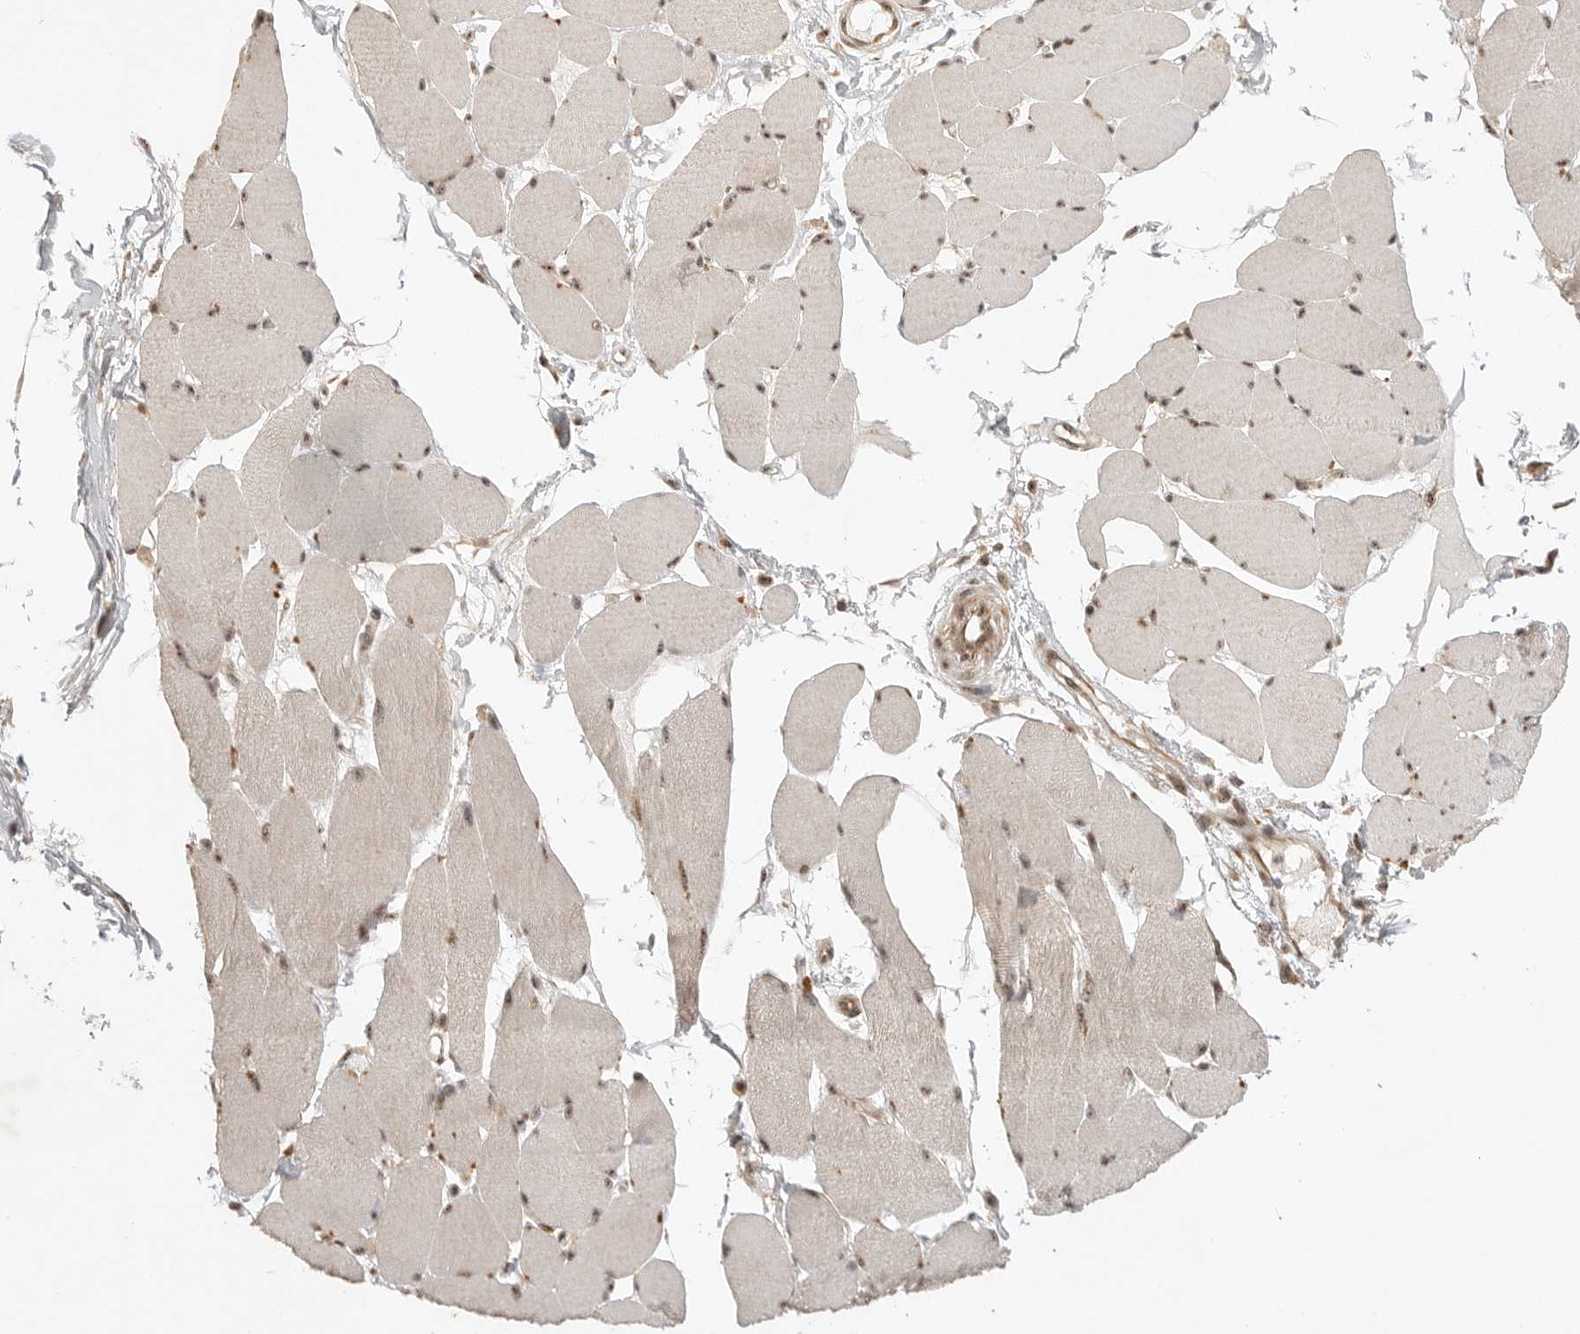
{"staining": {"intensity": "weak", "quantity": "25%-75%", "location": "cytoplasmic/membranous,nuclear"}, "tissue": "skeletal muscle", "cell_type": "Myocytes", "image_type": "normal", "snomed": [{"axis": "morphology", "description": "Normal tissue, NOS"}, {"axis": "topography", "description": "Skin"}, {"axis": "topography", "description": "Skeletal muscle"}], "caption": "This micrograph reveals unremarkable skeletal muscle stained with immunohistochemistry (IHC) to label a protein in brown. The cytoplasmic/membranous,nuclear of myocytes show weak positivity for the protein. Nuclei are counter-stained blue.", "gene": "POMP", "patient": {"sex": "male", "age": 83}}